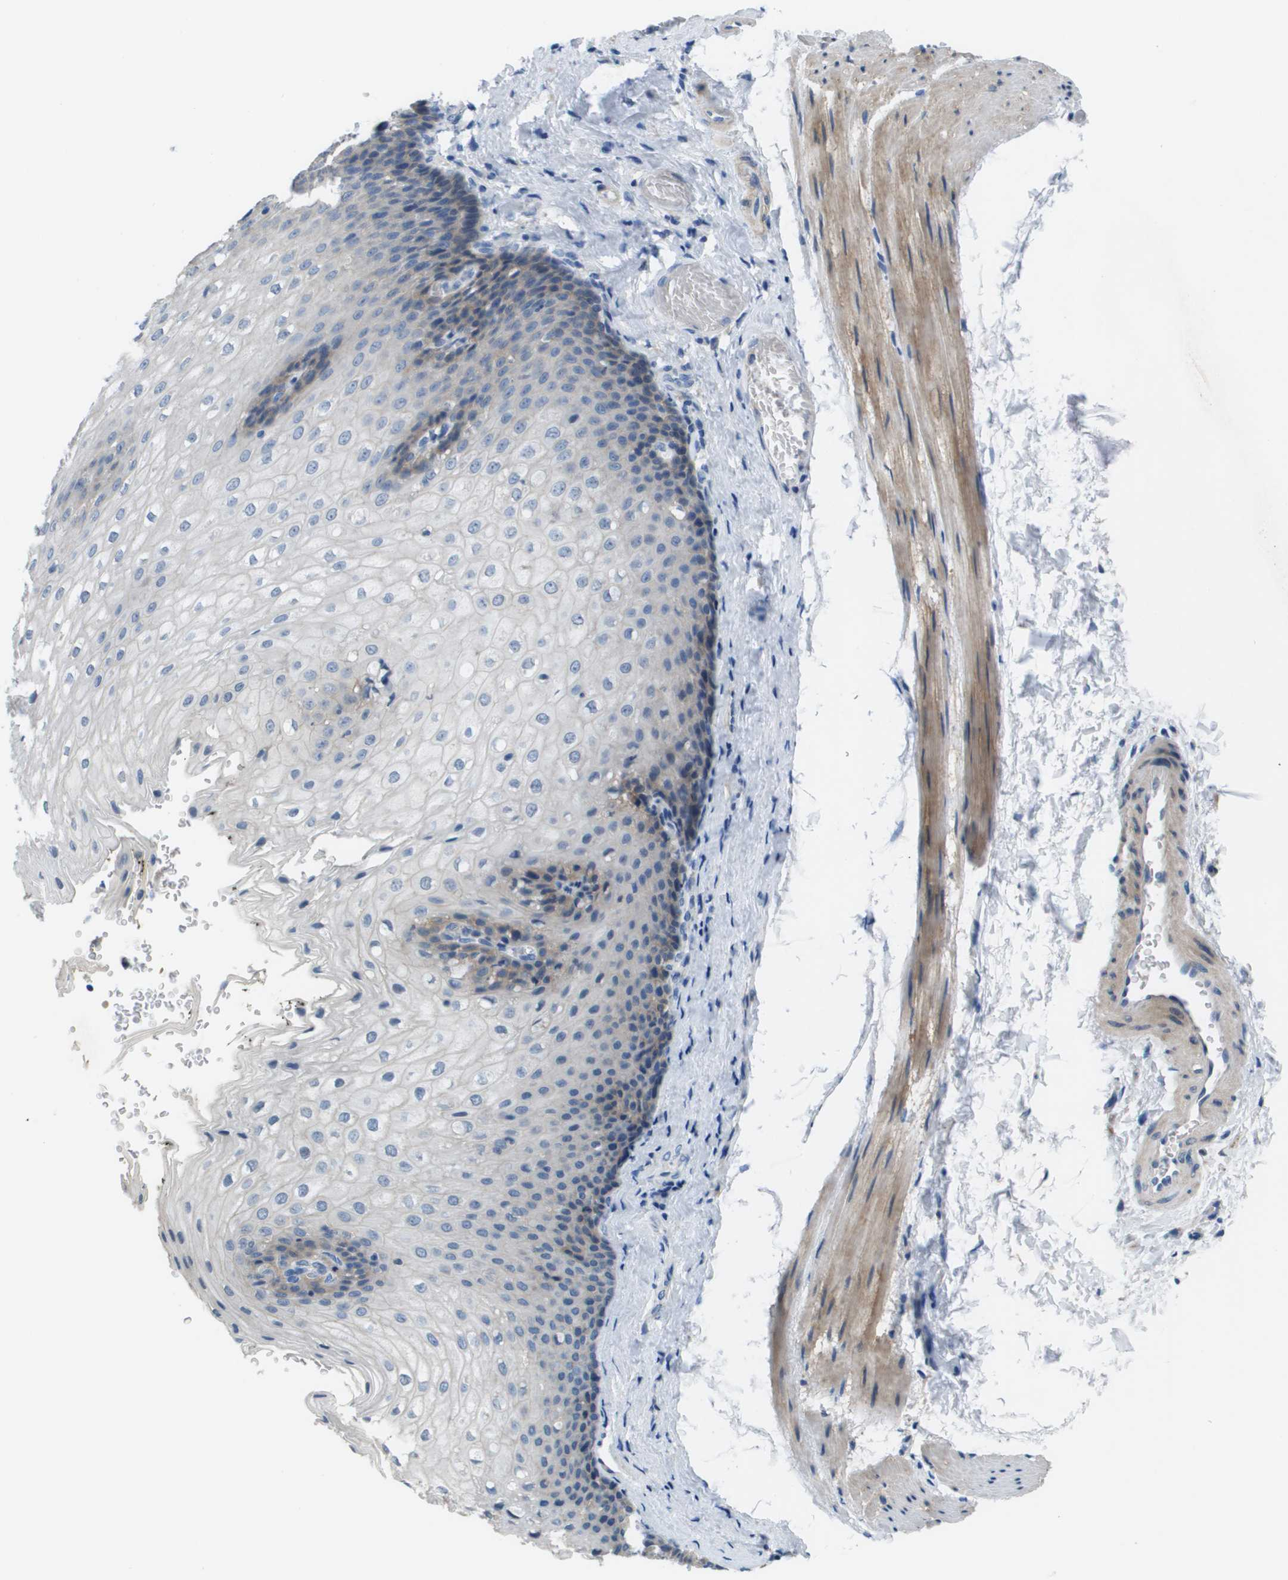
{"staining": {"intensity": "weak", "quantity": "<25%", "location": "cytoplasmic/membranous"}, "tissue": "esophagus", "cell_type": "Squamous epithelial cells", "image_type": "normal", "snomed": [{"axis": "morphology", "description": "Normal tissue, NOS"}, {"axis": "topography", "description": "Esophagus"}], "caption": "Photomicrograph shows no protein staining in squamous epithelial cells of normal esophagus.", "gene": "NCS1", "patient": {"sex": "male", "age": 48}}